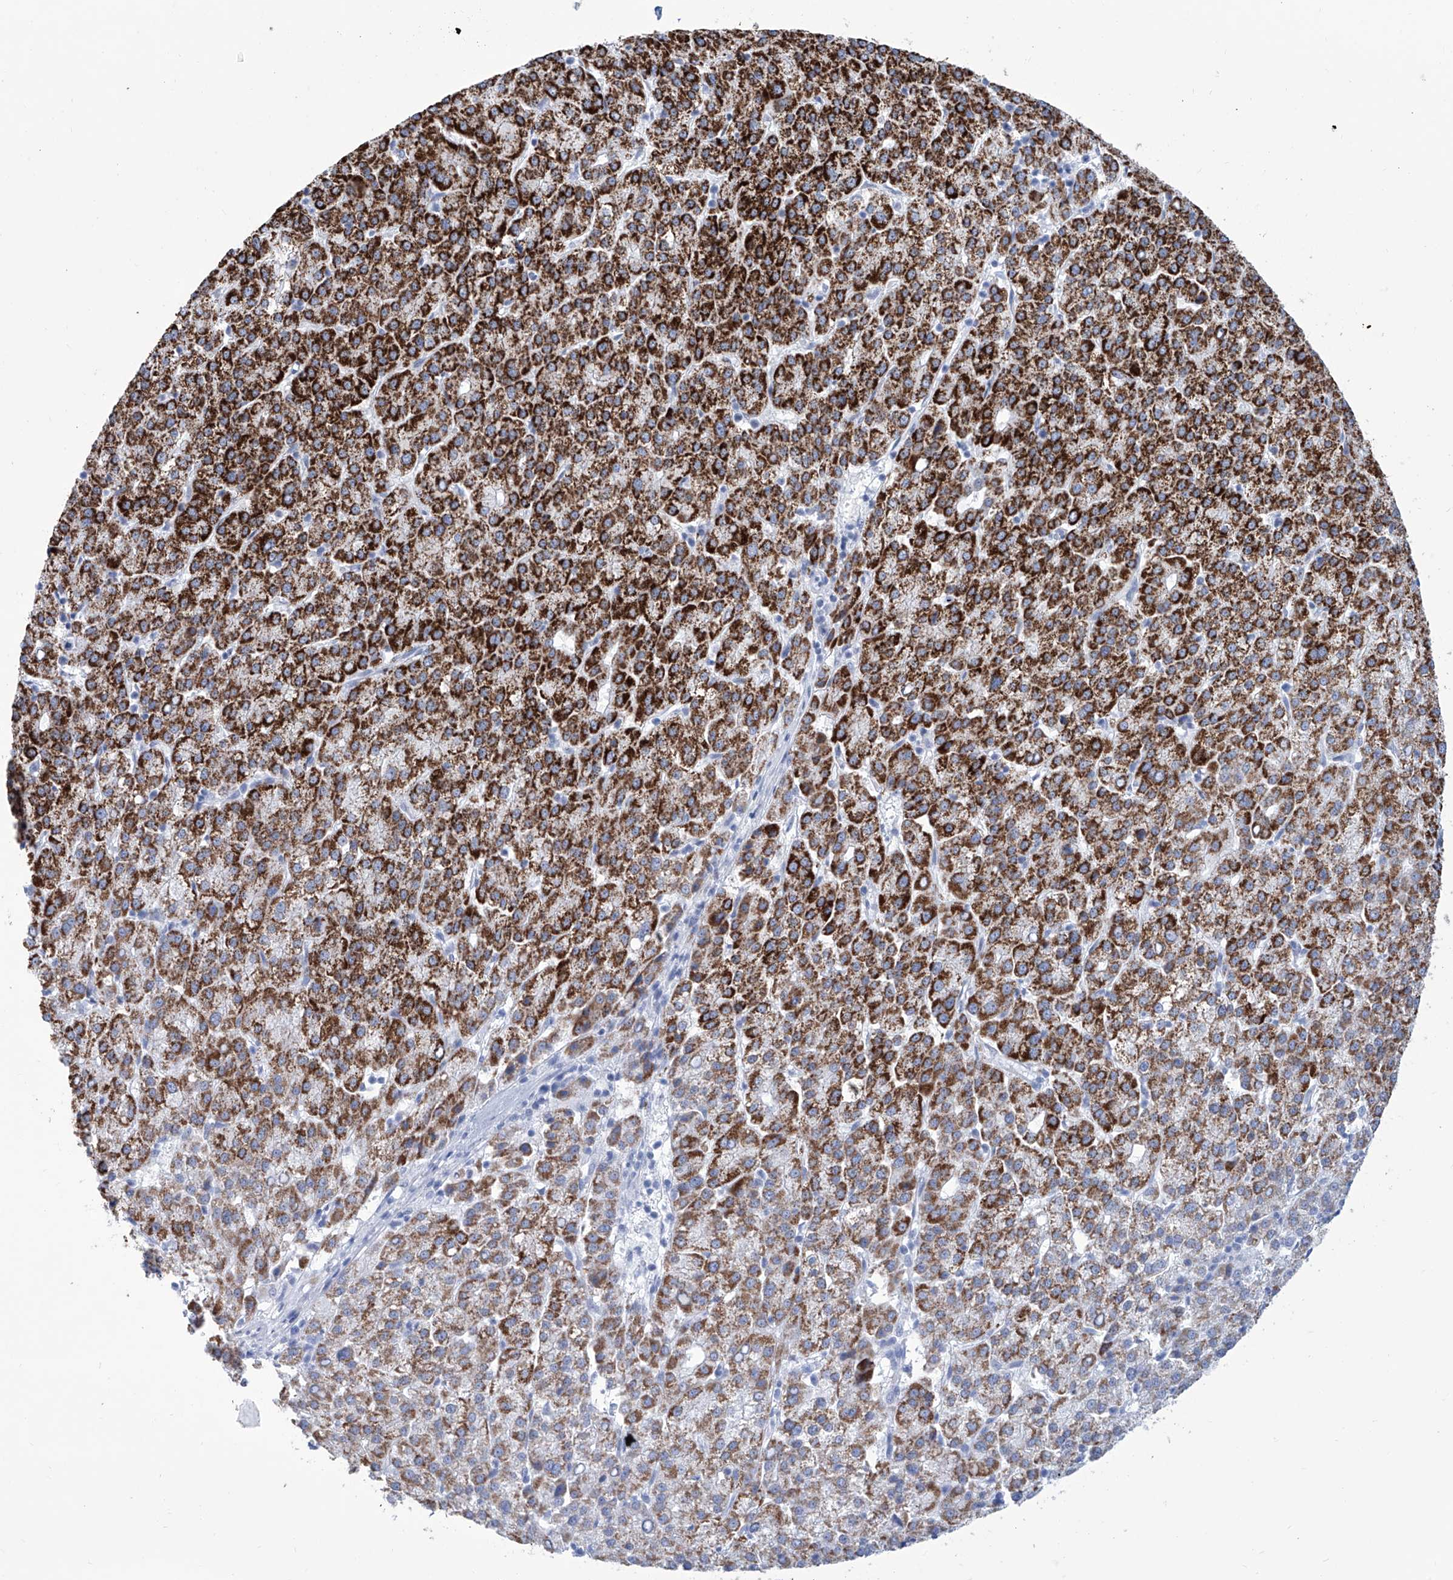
{"staining": {"intensity": "strong", "quantity": ">75%", "location": "cytoplasmic/membranous"}, "tissue": "liver cancer", "cell_type": "Tumor cells", "image_type": "cancer", "snomed": [{"axis": "morphology", "description": "Carcinoma, Hepatocellular, NOS"}, {"axis": "topography", "description": "Liver"}], "caption": "Immunohistochemistry staining of liver cancer (hepatocellular carcinoma), which shows high levels of strong cytoplasmic/membranous staining in approximately >75% of tumor cells indicating strong cytoplasmic/membranous protein staining. The staining was performed using DAB (brown) for protein detection and nuclei were counterstained in hematoxylin (blue).", "gene": "ALDH6A1", "patient": {"sex": "female", "age": 58}}